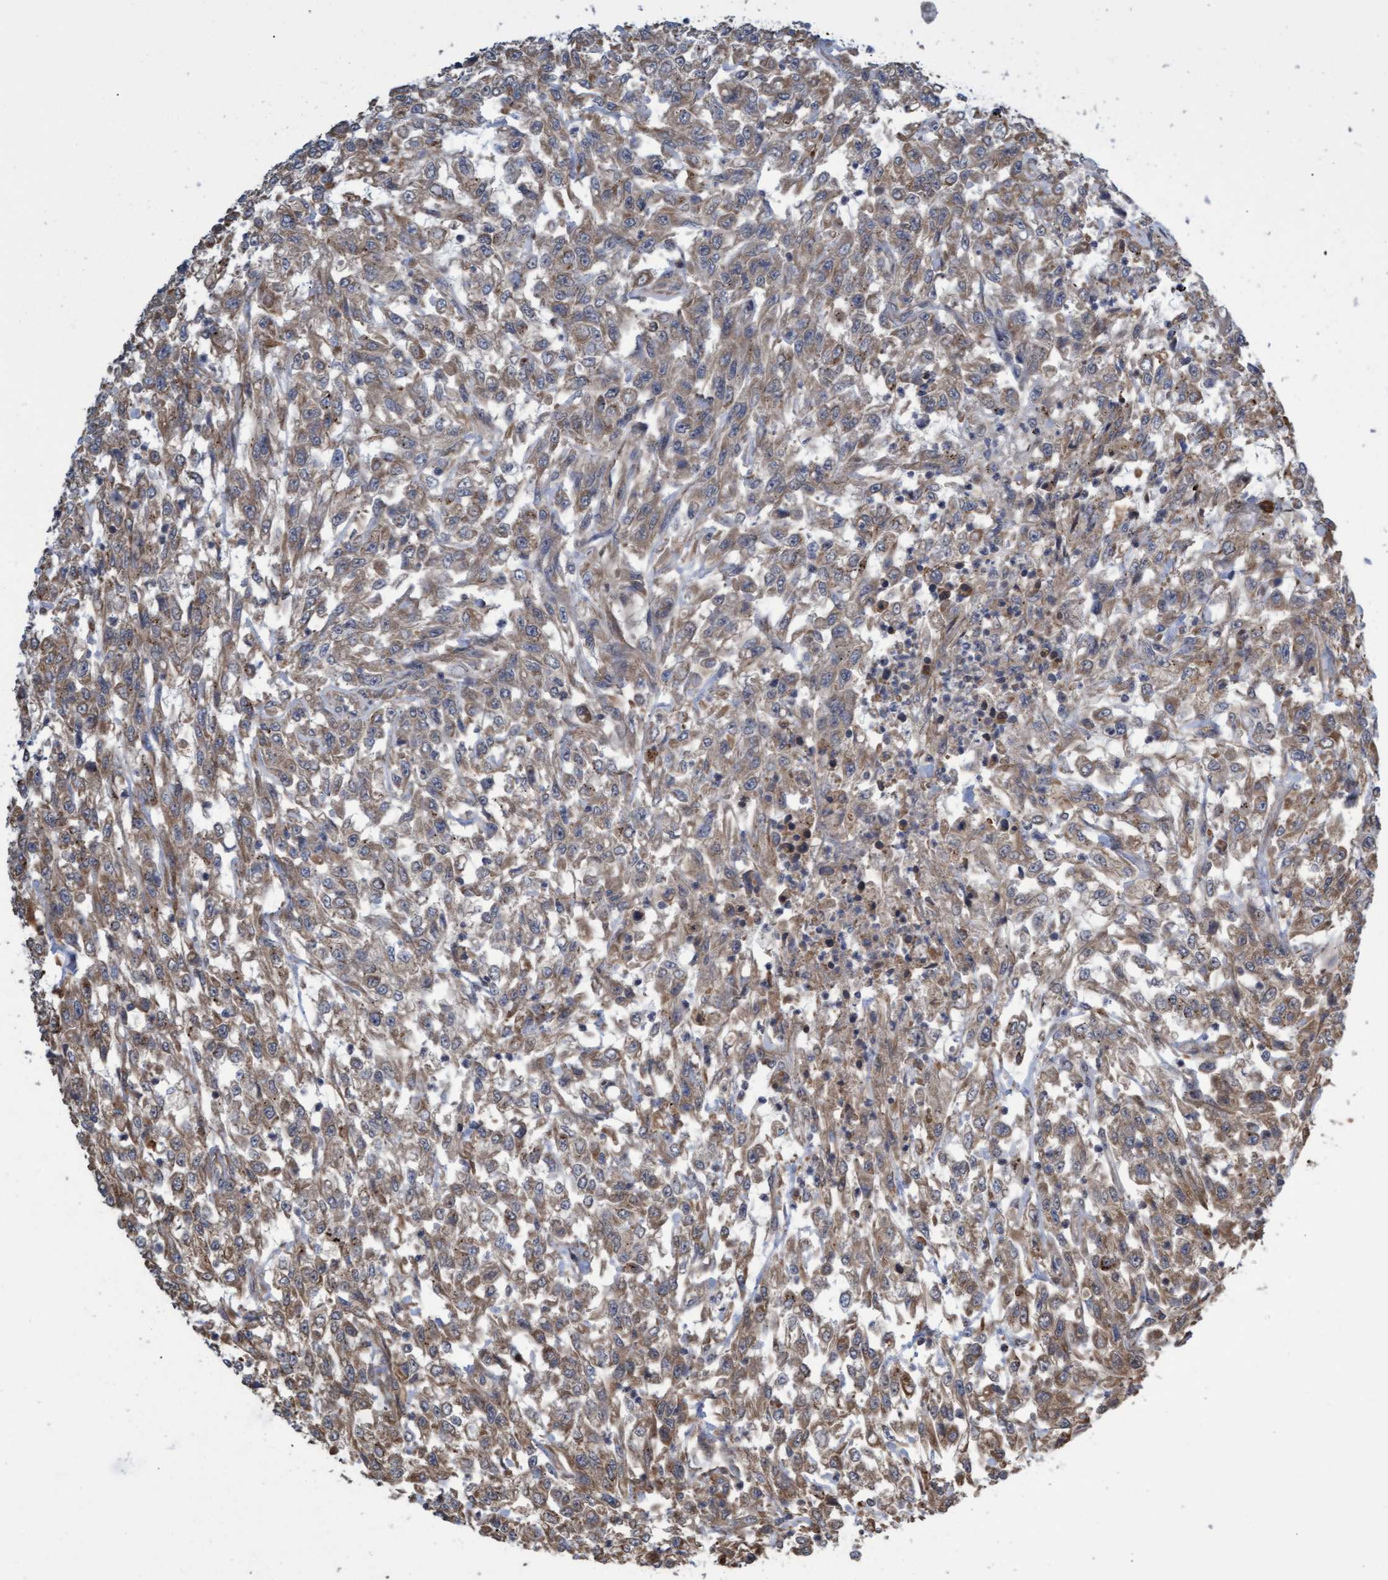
{"staining": {"intensity": "moderate", "quantity": ">75%", "location": "cytoplasmic/membranous"}, "tissue": "urothelial cancer", "cell_type": "Tumor cells", "image_type": "cancer", "snomed": [{"axis": "morphology", "description": "Urothelial carcinoma, High grade"}, {"axis": "topography", "description": "Urinary bladder"}], "caption": "Immunohistochemical staining of human high-grade urothelial carcinoma displays medium levels of moderate cytoplasmic/membranous positivity in approximately >75% of tumor cells.", "gene": "TNFRSF10B", "patient": {"sex": "male", "age": 46}}